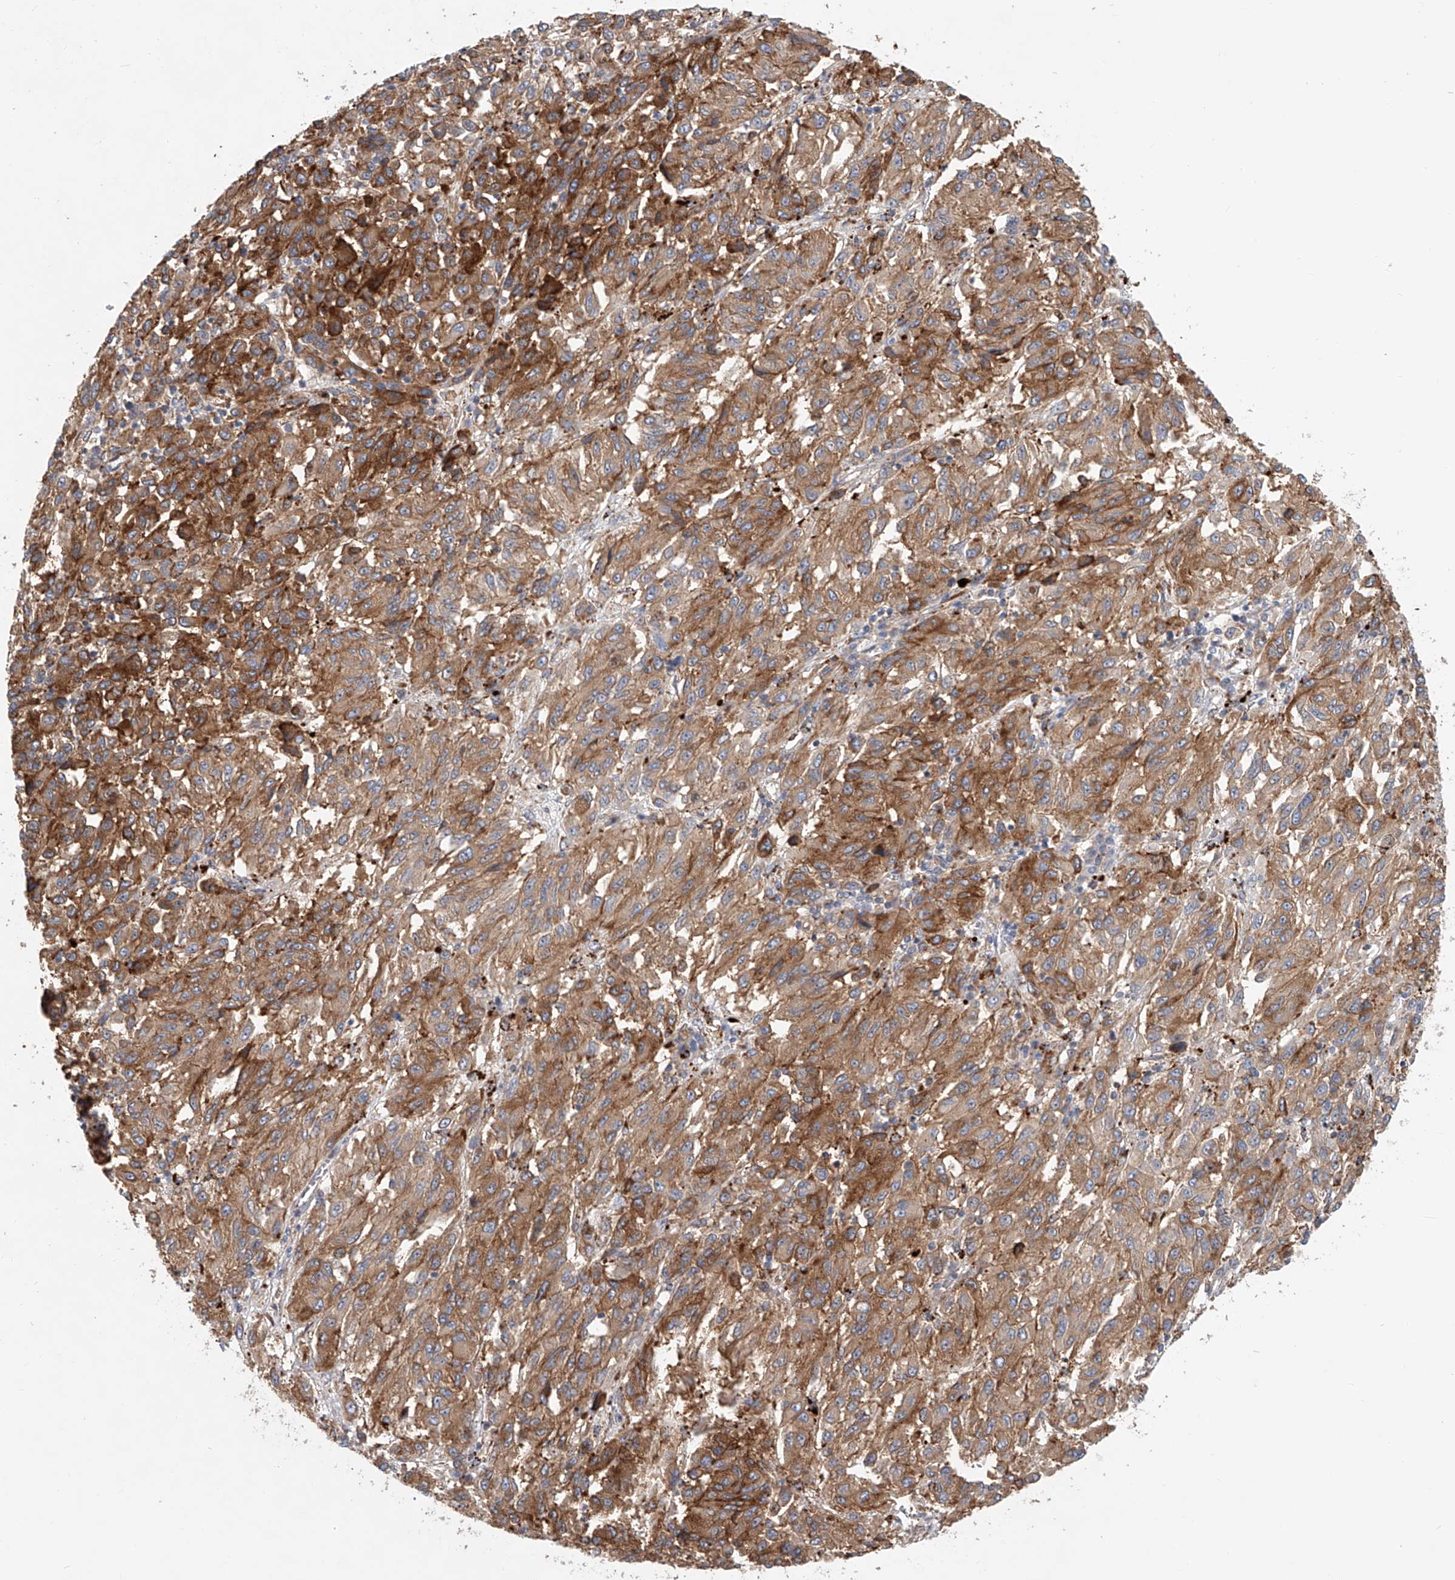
{"staining": {"intensity": "moderate", "quantity": ">75%", "location": "cytoplasmic/membranous"}, "tissue": "melanoma", "cell_type": "Tumor cells", "image_type": "cancer", "snomed": [{"axis": "morphology", "description": "Malignant melanoma, Metastatic site"}, {"axis": "topography", "description": "Lung"}], "caption": "Immunohistochemistry histopathology image of human melanoma stained for a protein (brown), which shows medium levels of moderate cytoplasmic/membranous expression in about >75% of tumor cells.", "gene": "HGSNAT", "patient": {"sex": "male", "age": 64}}